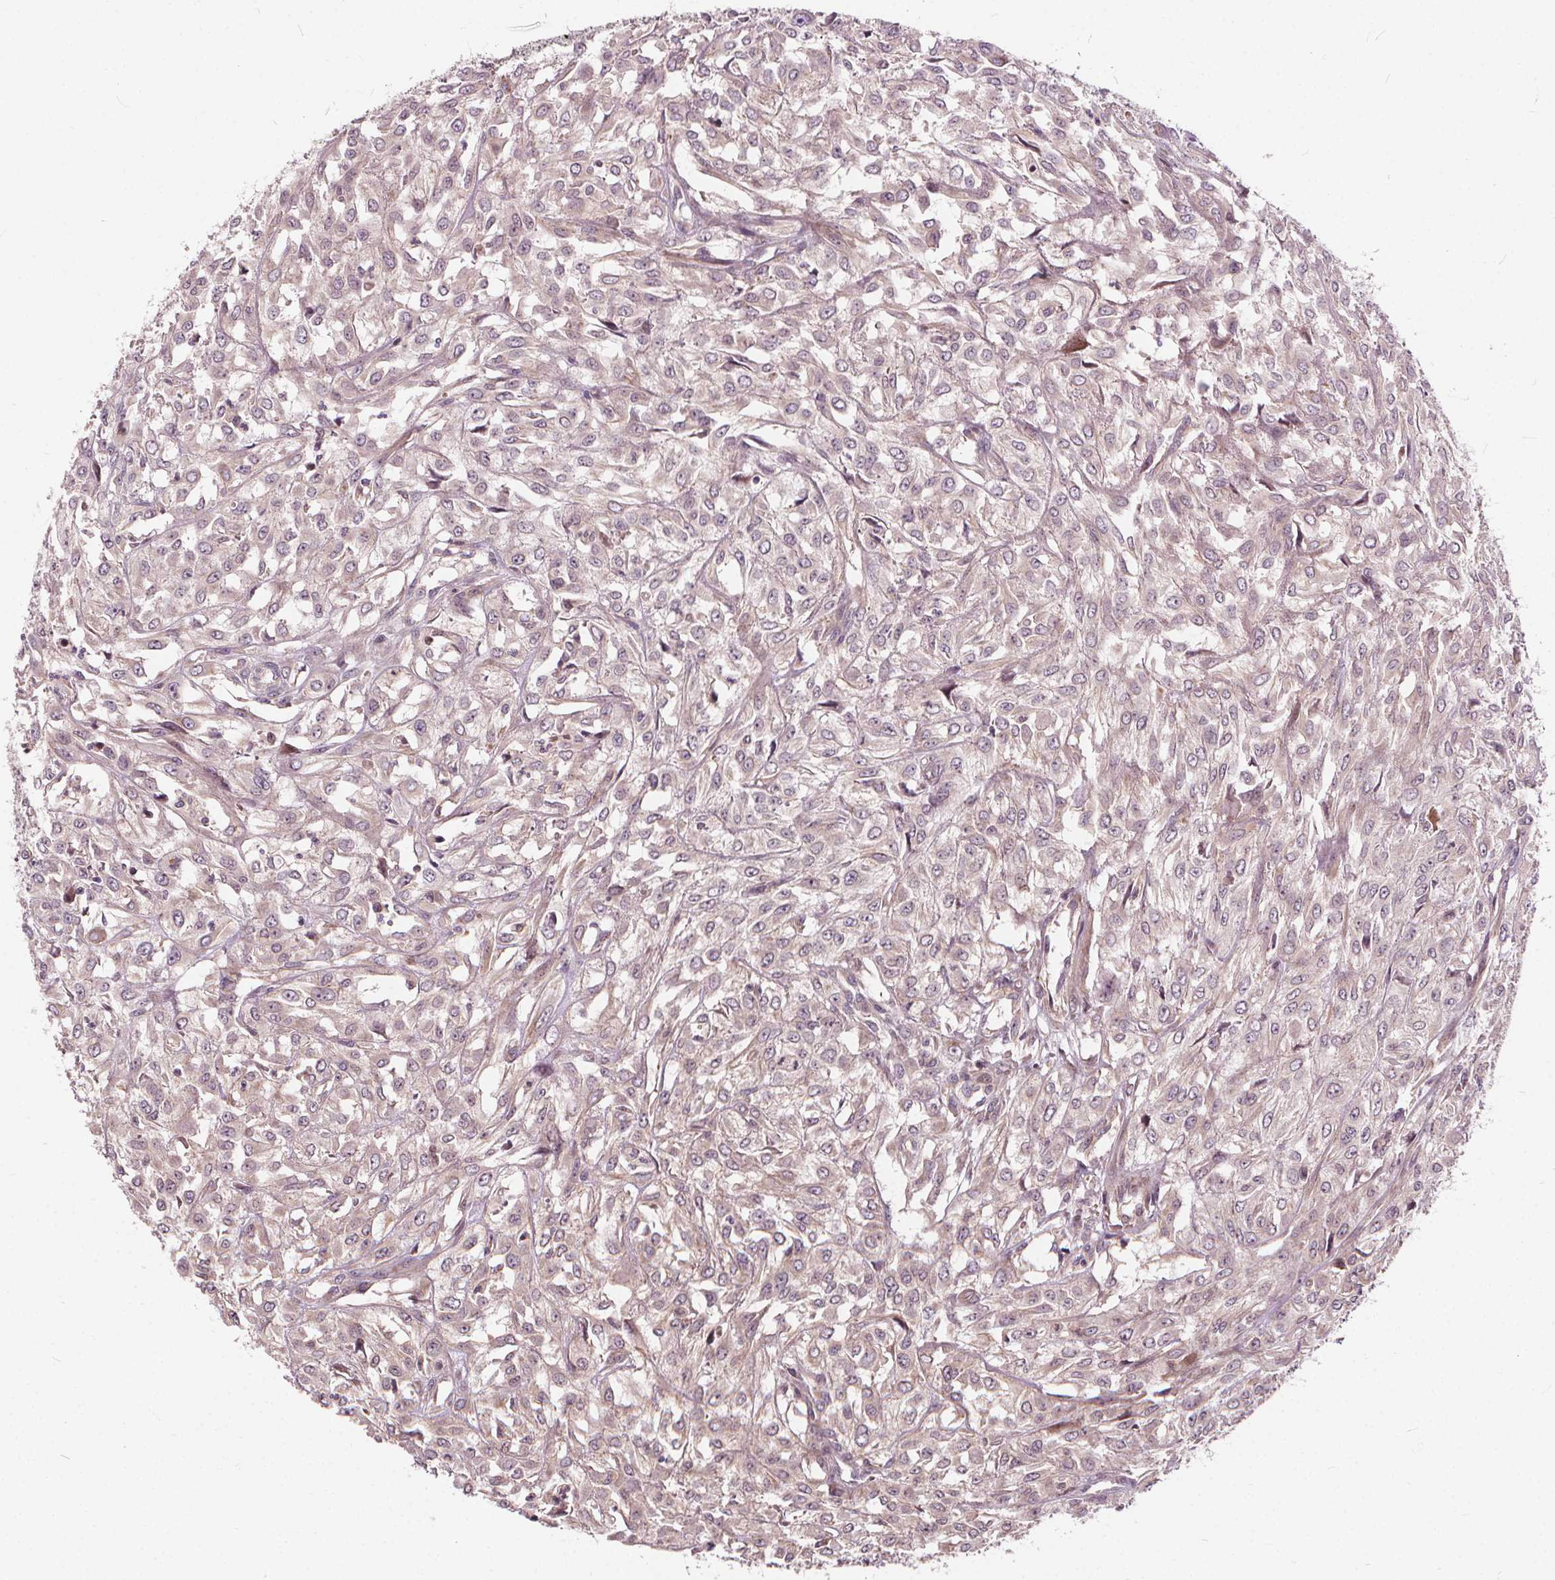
{"staining": {"intensity": "negative", "quantity": "none", "location": "none"}, "tissue": "urothelial cancer", "cell_type": "Tumor cells", "image_type": "cancer", "snomed": [{"axis": "morphology", "description": "Urothelial carcinoma, High grade"}, {"axis": "topography", "description": "Urinary bladder"}], "caption": "Tumor cells show no significant positivity in urothelial cancer.", "gene": "INPP5E", "patient": {"sex": "male", "age": 67}}